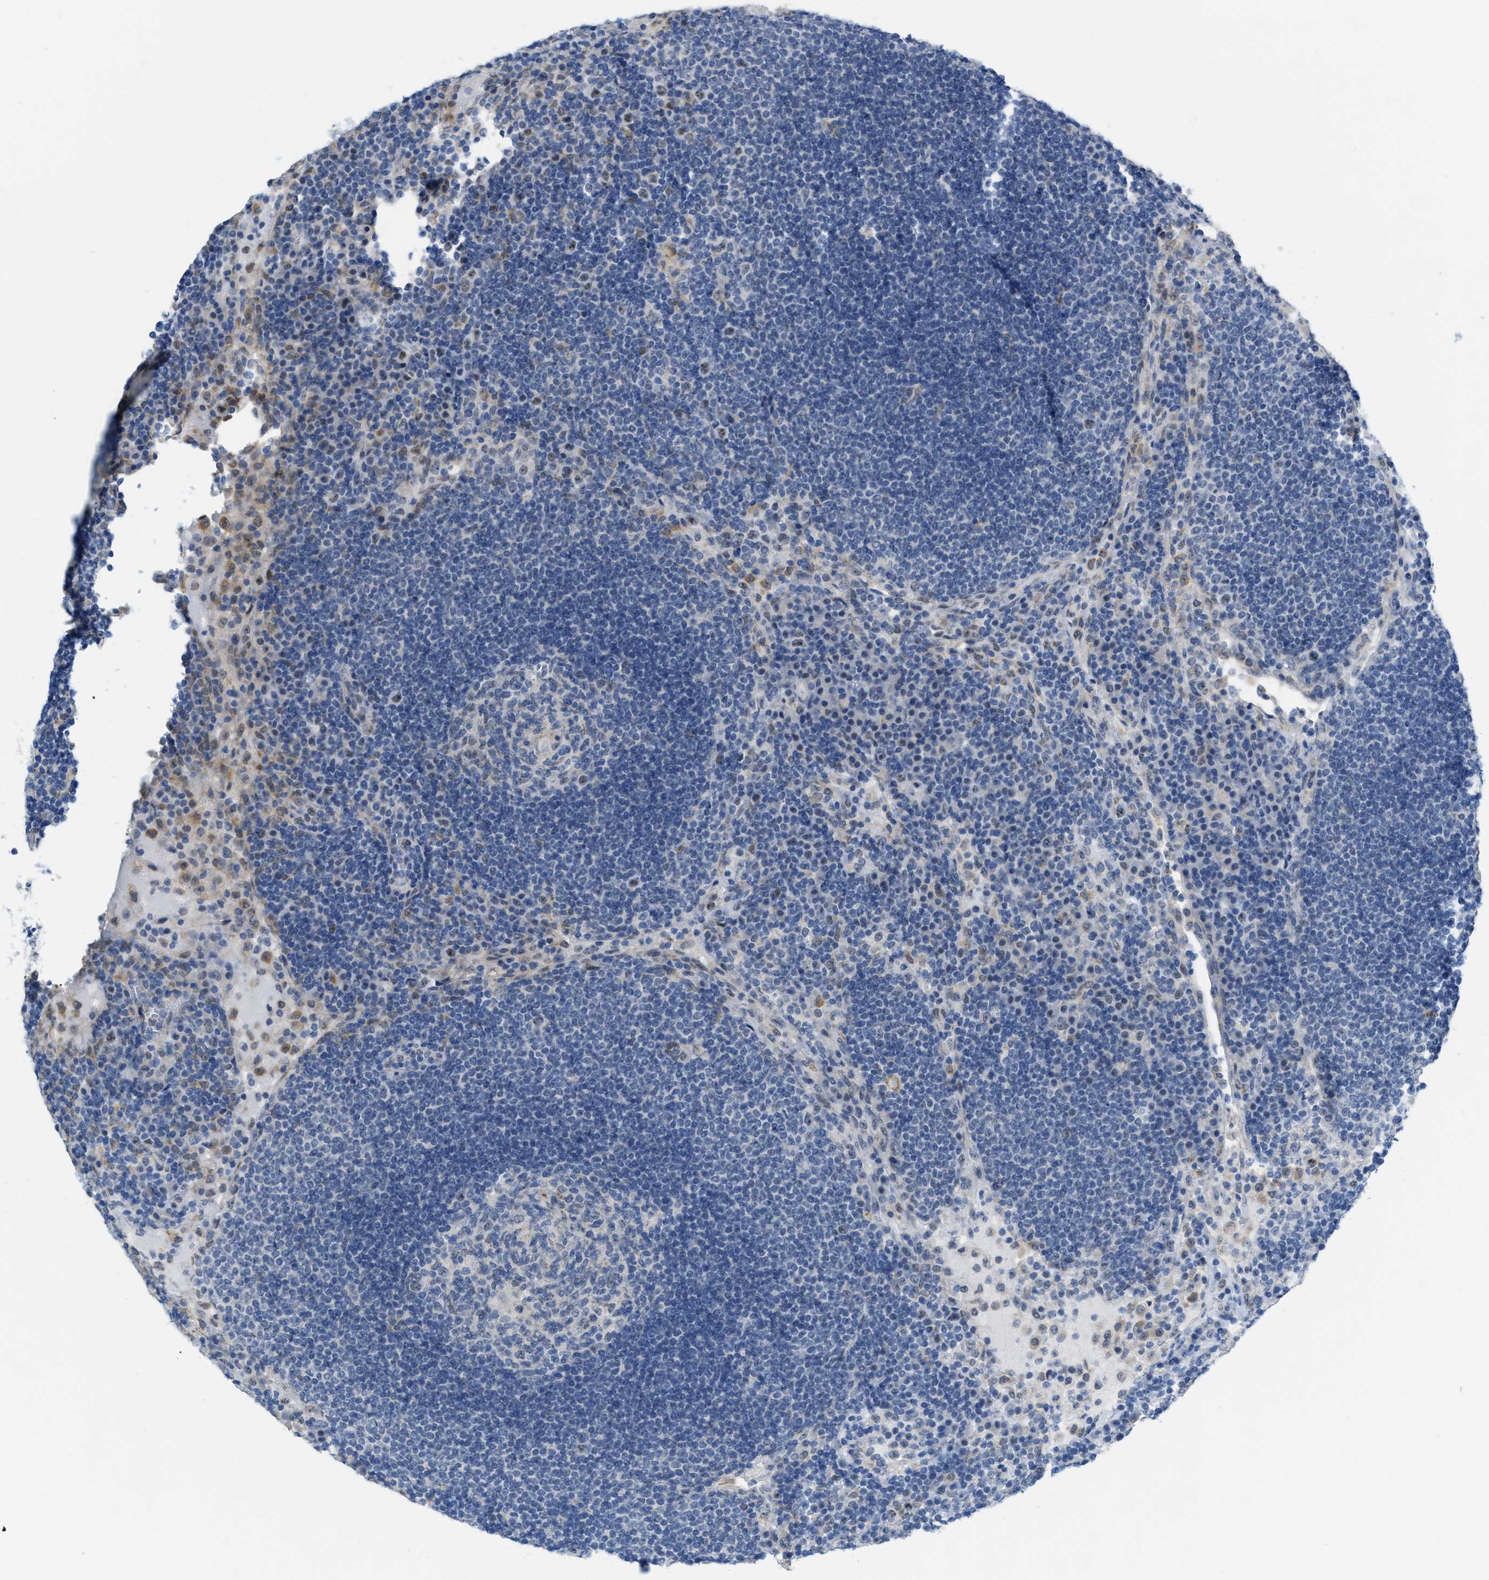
{"staining": {"intensity": "negative", "quantity": "none", "location": "none"}, "tissue": "lymph node", "cell_type": "Germinal center cells", "image_type": "normal", "snomed": [{"axis": "morphology", "description": "Normal tissue, NOS"}, {"axis": "topography", "description": "Lymph node"}], "caption": "Immunohistochemistry (IHC) micrograph of normal lymph node stained for a protein (brown), which displays no expression in germinal center cells.", "gene": "PHRF1", "patient": {"sex": "female", "age": 53}}